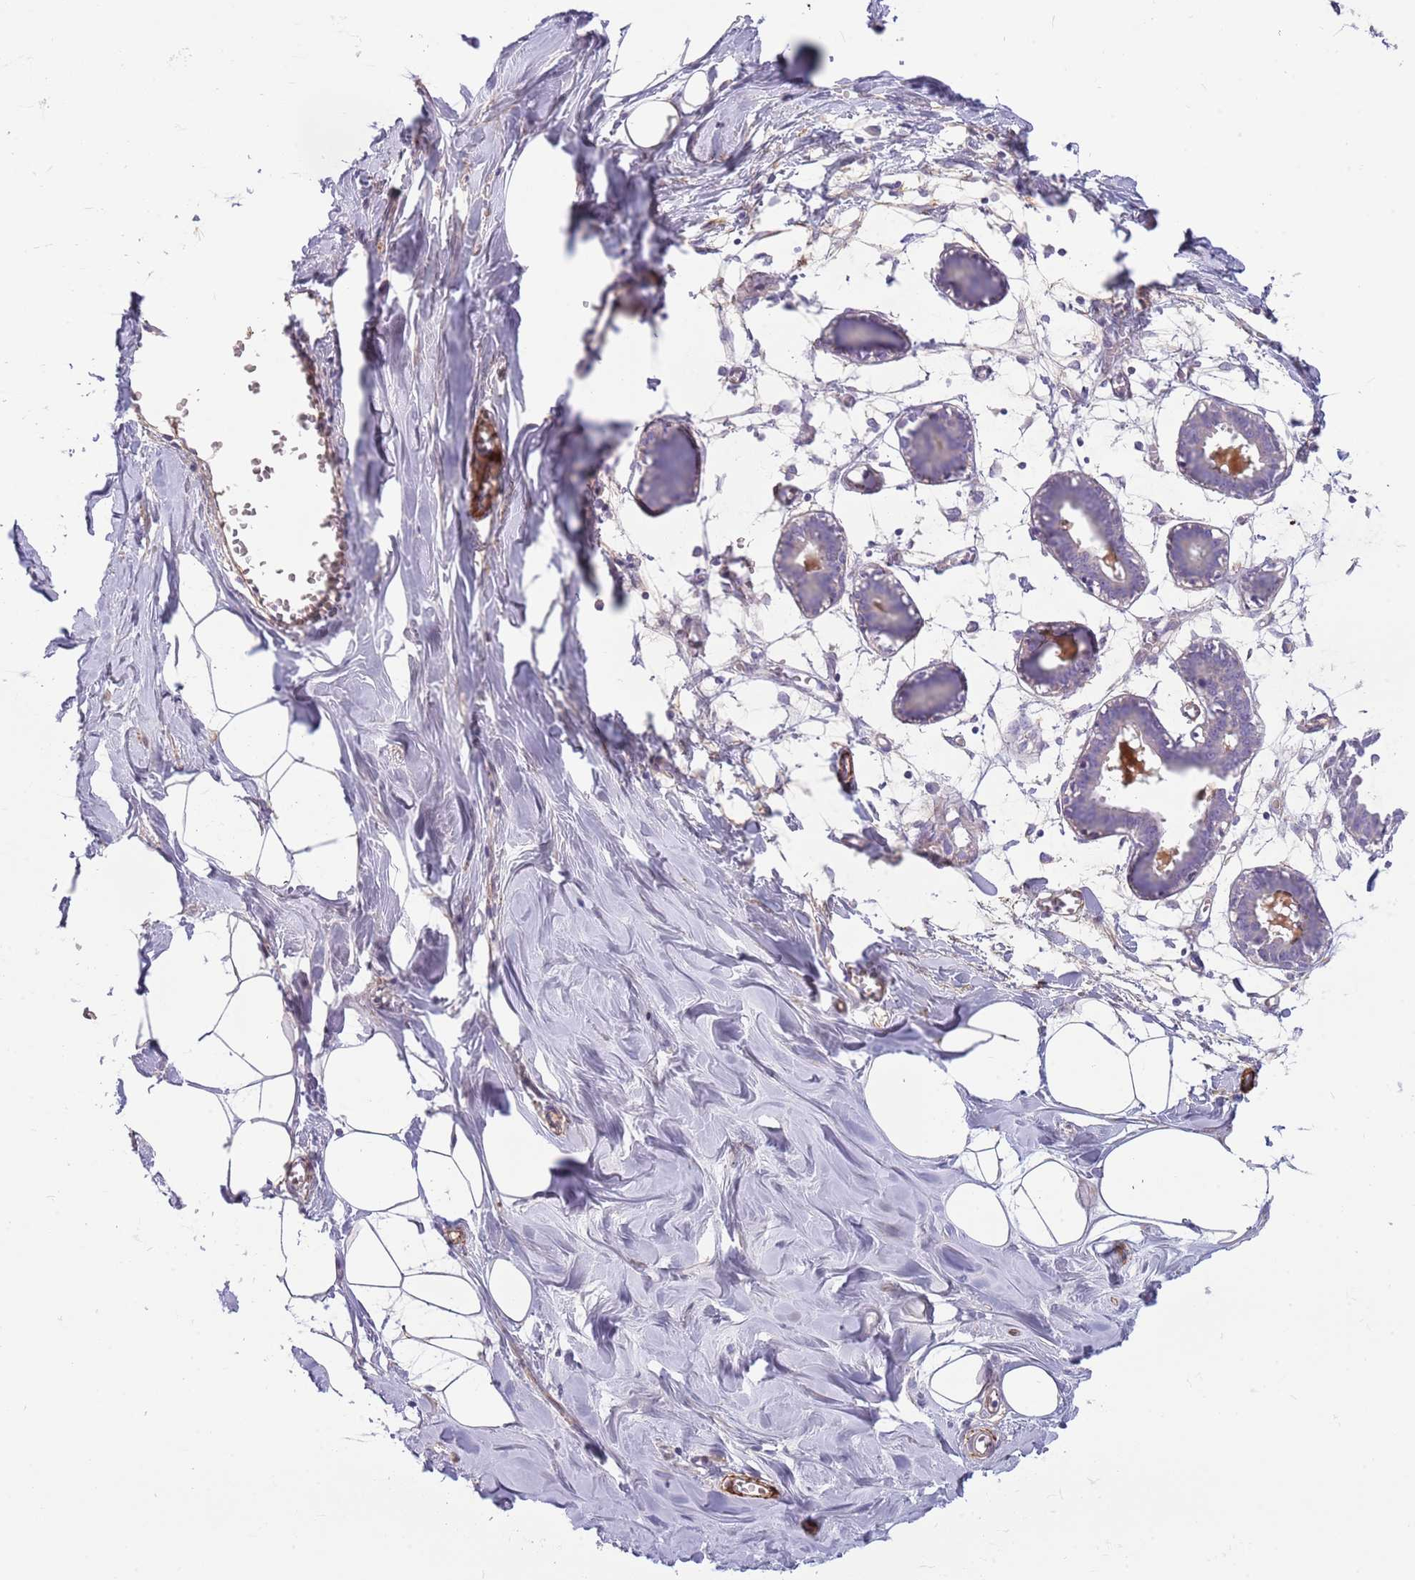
{"staining": {"intensity": "negative", "quantity": "none", "location": "none"}, "tissue": "breast", "cell_type": "Adipocytes", "image_type": "normal", "snomed": [{"axis": "morphology", "description": "Normal tissue, NOS"}, {"axis": "topography", "description": "Breast"}], "caption": "The micrograph exhibits no significant staining in adipocytes of breast. (DAB immunohistochemistry, high magnification).", "gene": "LEPROTL1", "patient": {"sex": "female", "age": 27}}